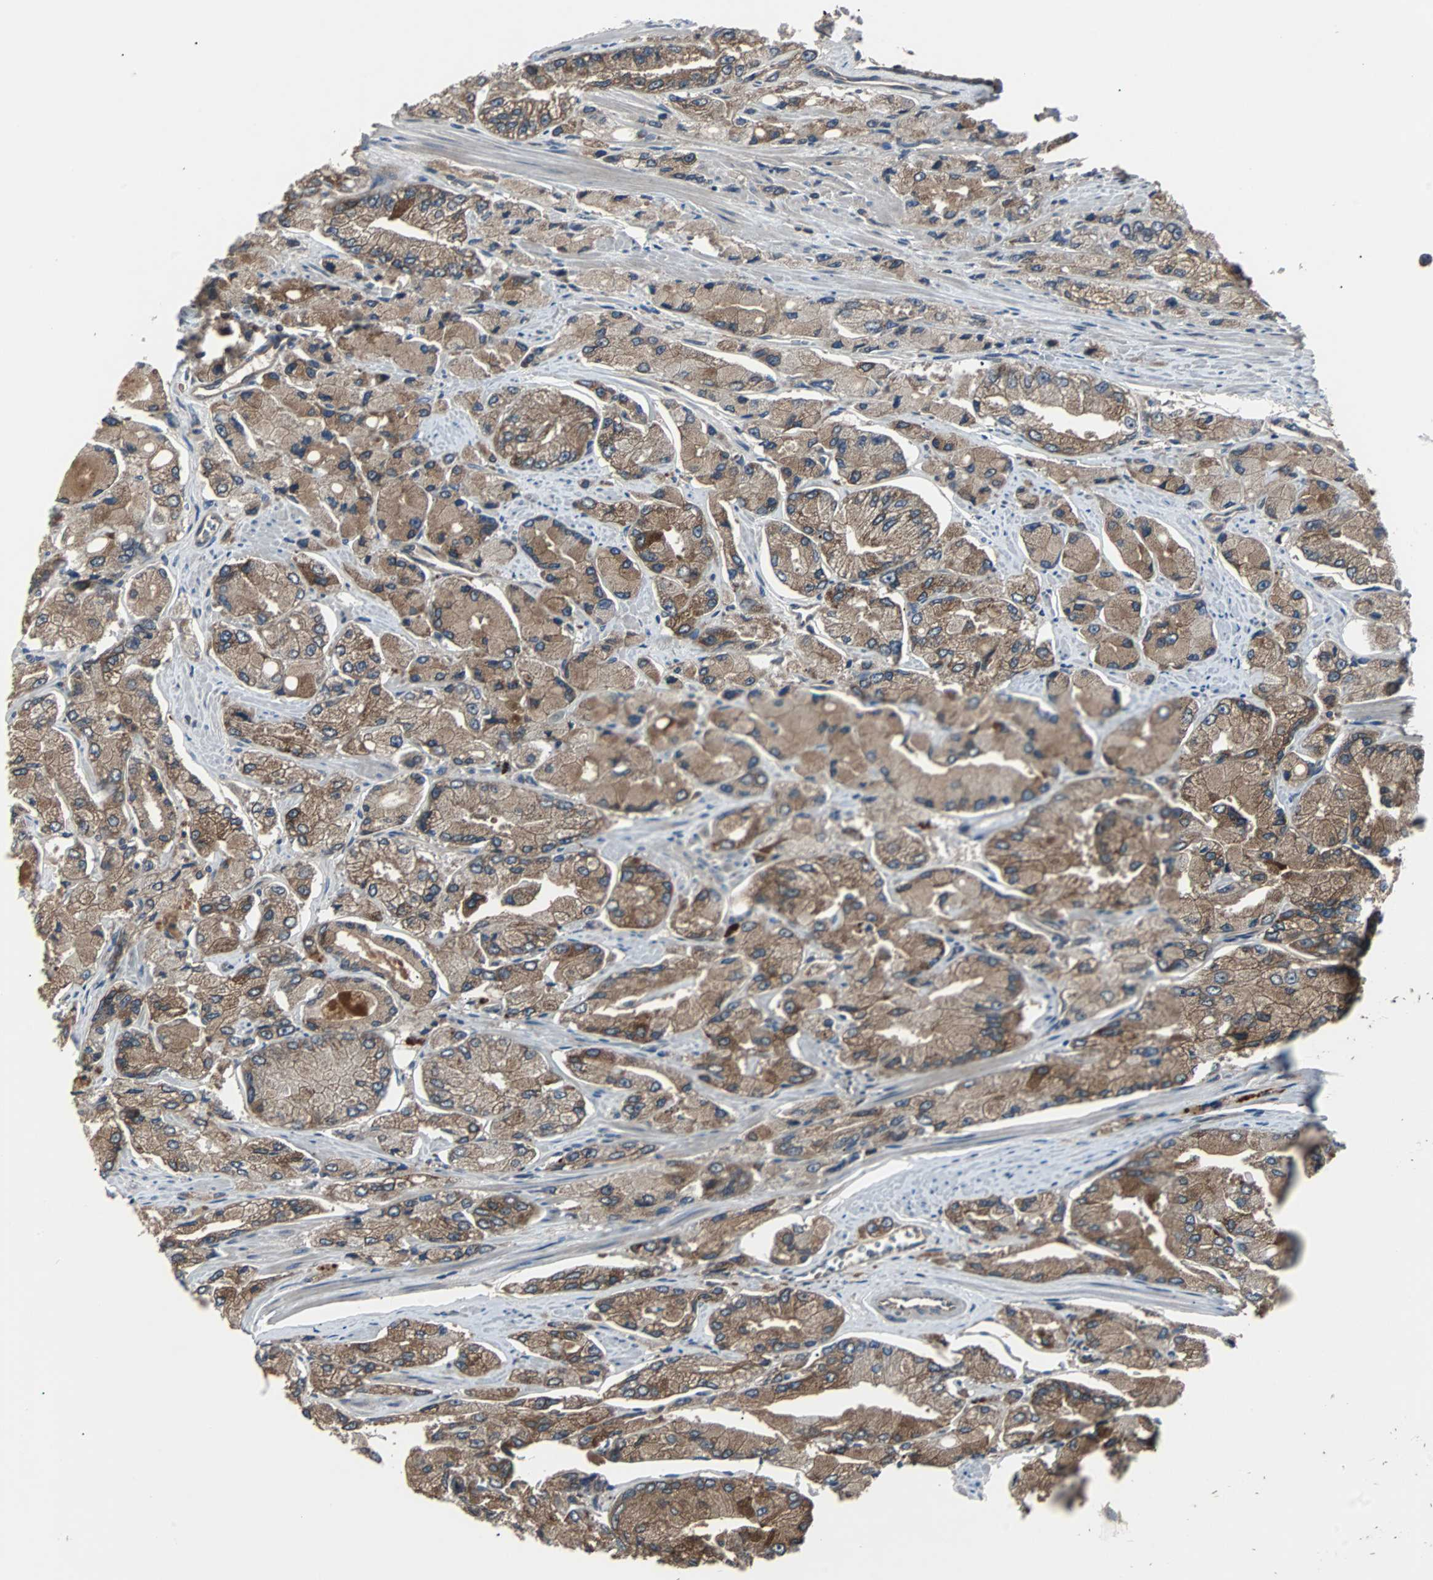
{"staining": {"intensity": "moderate", "quantity": ">75%", "location": "cytoplasmic/membranous"}, "tissue": "prostate cancer", "cell_type": "Tumor cells", "image_type": "cancer", "snomed": [{"axis": "morphology", "description": "Adenocarcinoma, High grade"}, {"axis": "topography", "description": "Prostate"}], "caption": "Prostate cancer stained for a protein shows moderate cytoplasmic/membranous positivity in tumor cells. (DAB IHC with brightfield microscopy, high magnification).", "gene": "ARF1", "patient": {"sex": "male", "age": 58}}